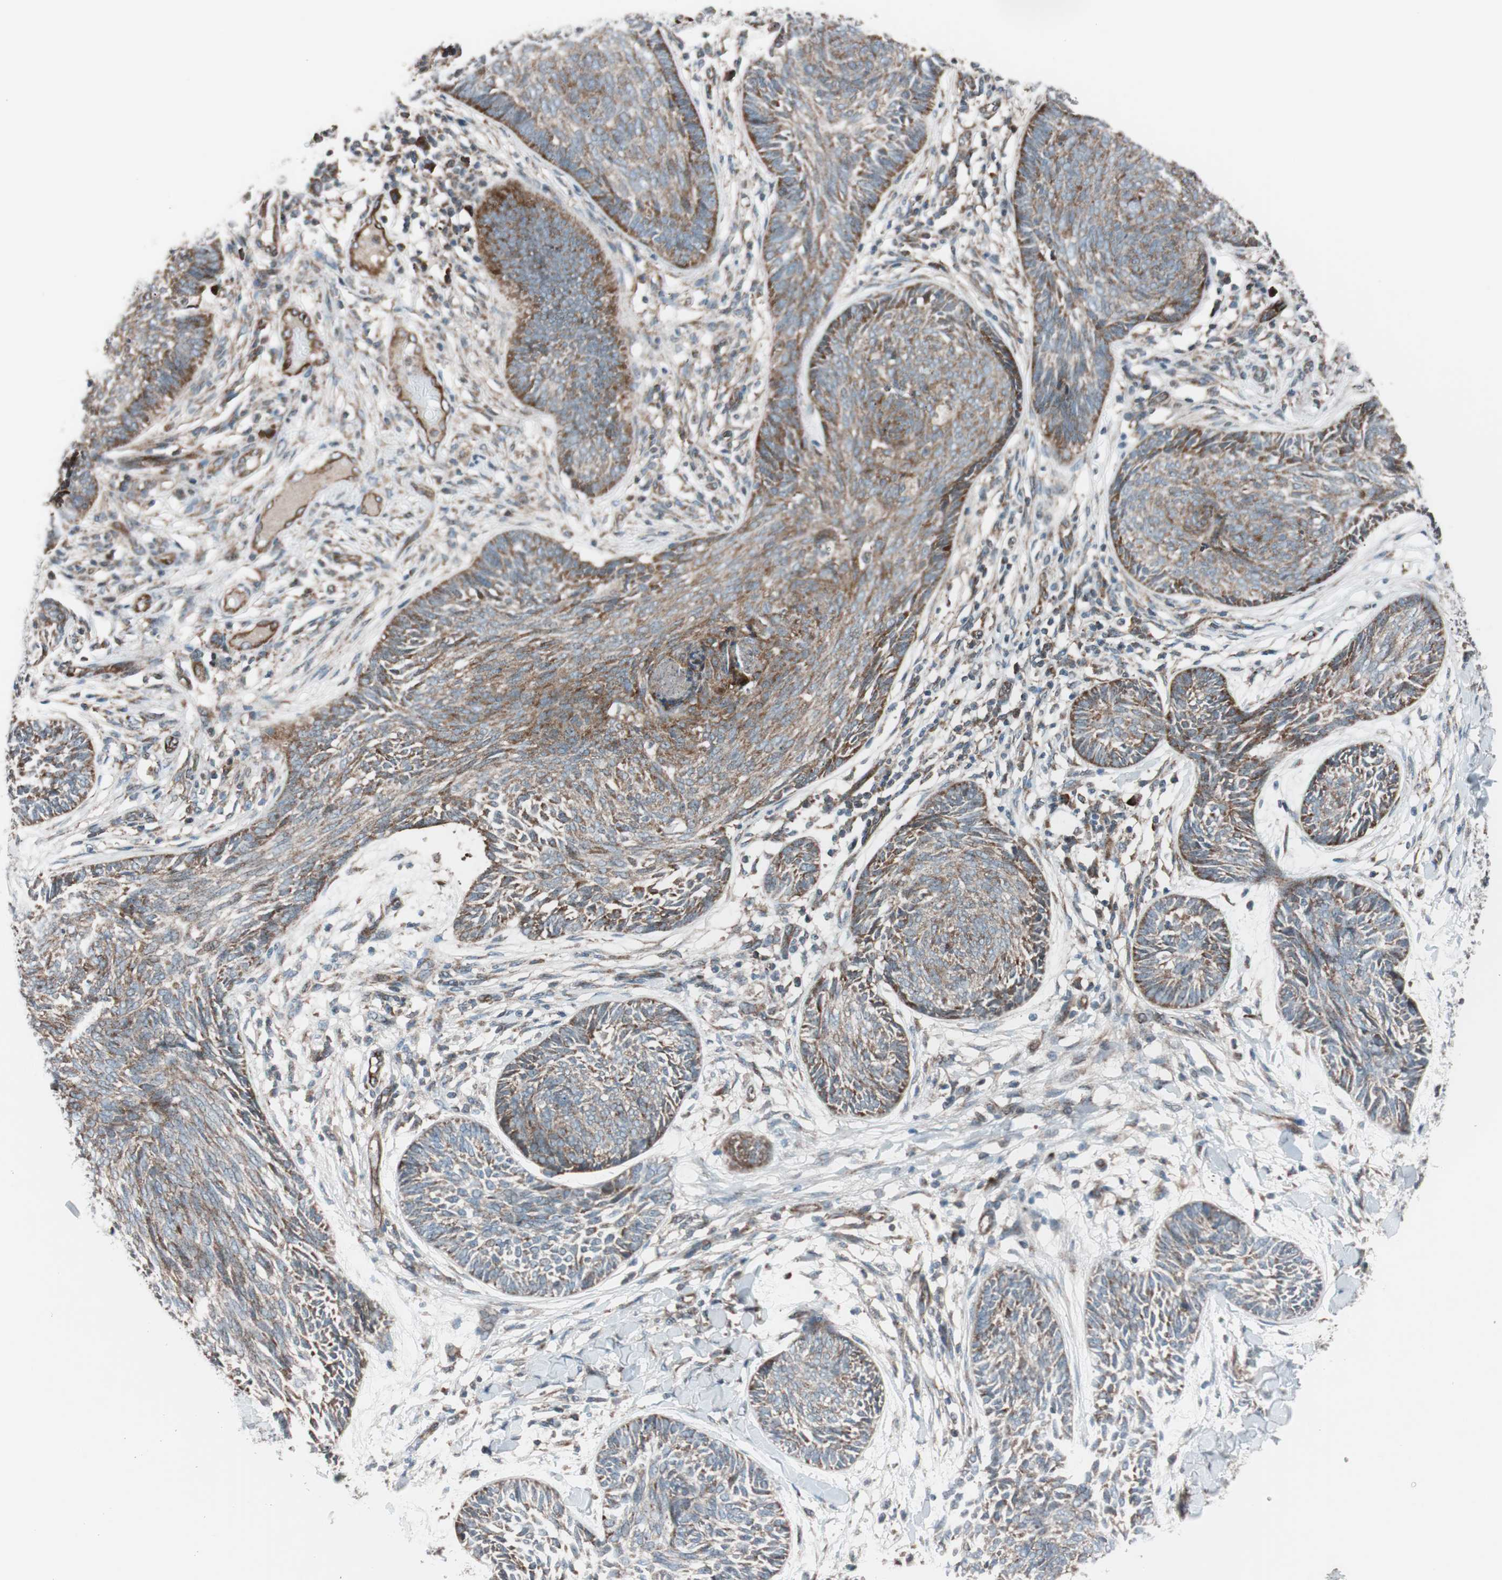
{"staining": {"intensity": "moderate", "quantity": ">75%", "location": "cytoplasmic/membranous"}, "tissue": "skin cancer", "cell_type": "Tumor cells", "image_type": "cancer", "snomed": [{"axis": "morphology", "description": "Papilloma, NOS"}, {"axis": "morphology", "description": "Basal cell carcinoma"}, {"axis": "topography", "description": "Skin"}], "caption": "Moderate cytoplasmic/membranous protein staining is present in approximately >75% of tumor cells in skin cancer (papilloma). (Stains: DAB (3,3'-diaminobenzidine) in brown, nuclei in blue, Microscopy: brightfield microscopy at high magnification).", "gene": "CCL14", "patient": {"sex": "male", "age": 87}}